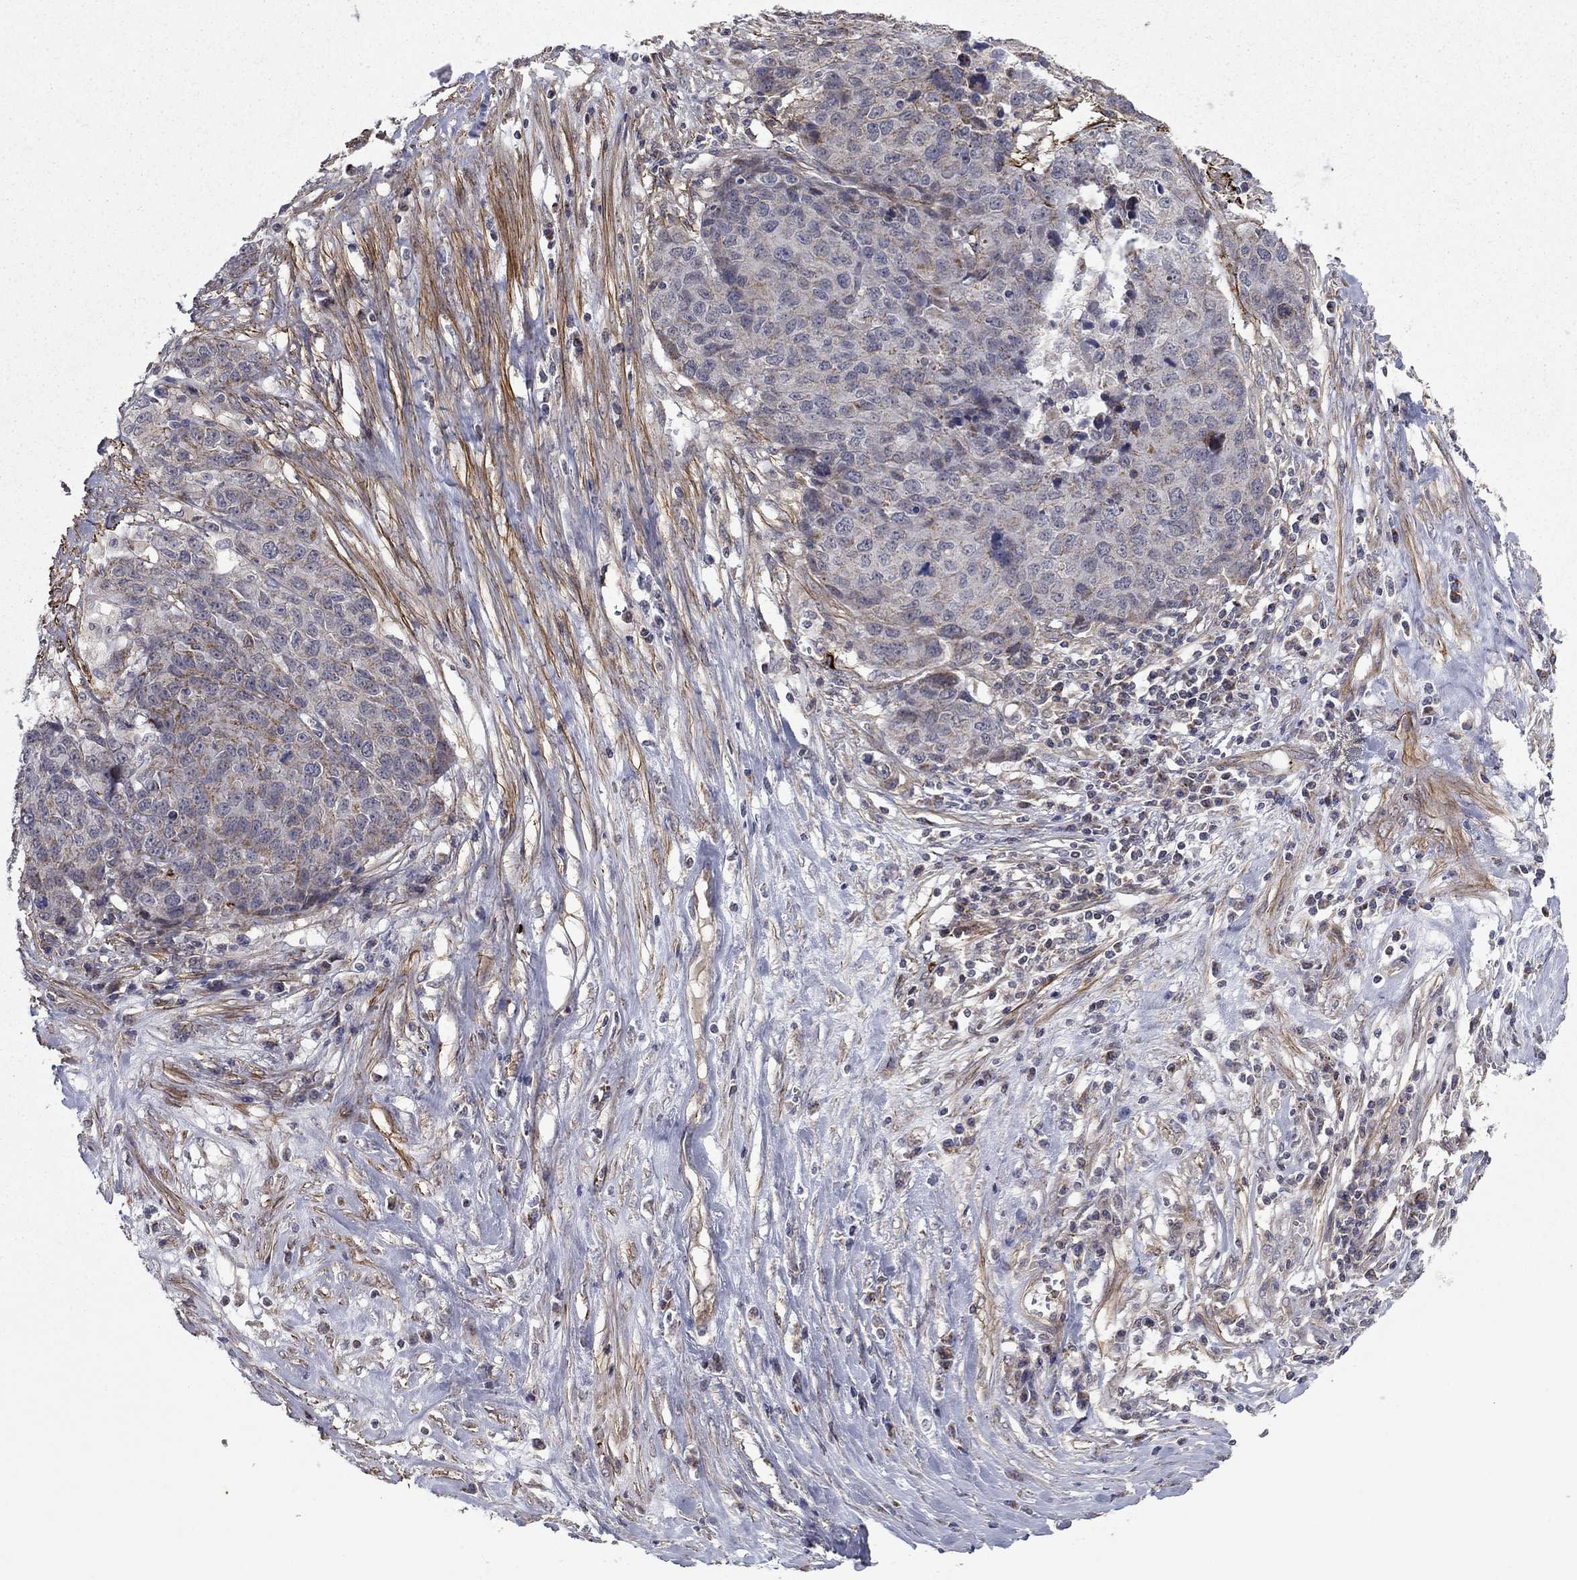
{"staining": {"intensity": "negative", "quantity": "none", "location": "none"}, "tissue": "ovarian cancer", "cell_type": "Tumor cells", "image_type": "cancer", "snomed": [{"axis": "morphology", "description": "Cystadenocarcinoma, serous, NOS"}, {"axis": "topography", "description": "Ovary"}], "caption": "A micrograph of human serous cystadenocarcinoma (ovarian) is negative for staining in tumor cells.", "gene": "DOP1B", "patient": {"sex": "female", "age": 87}}